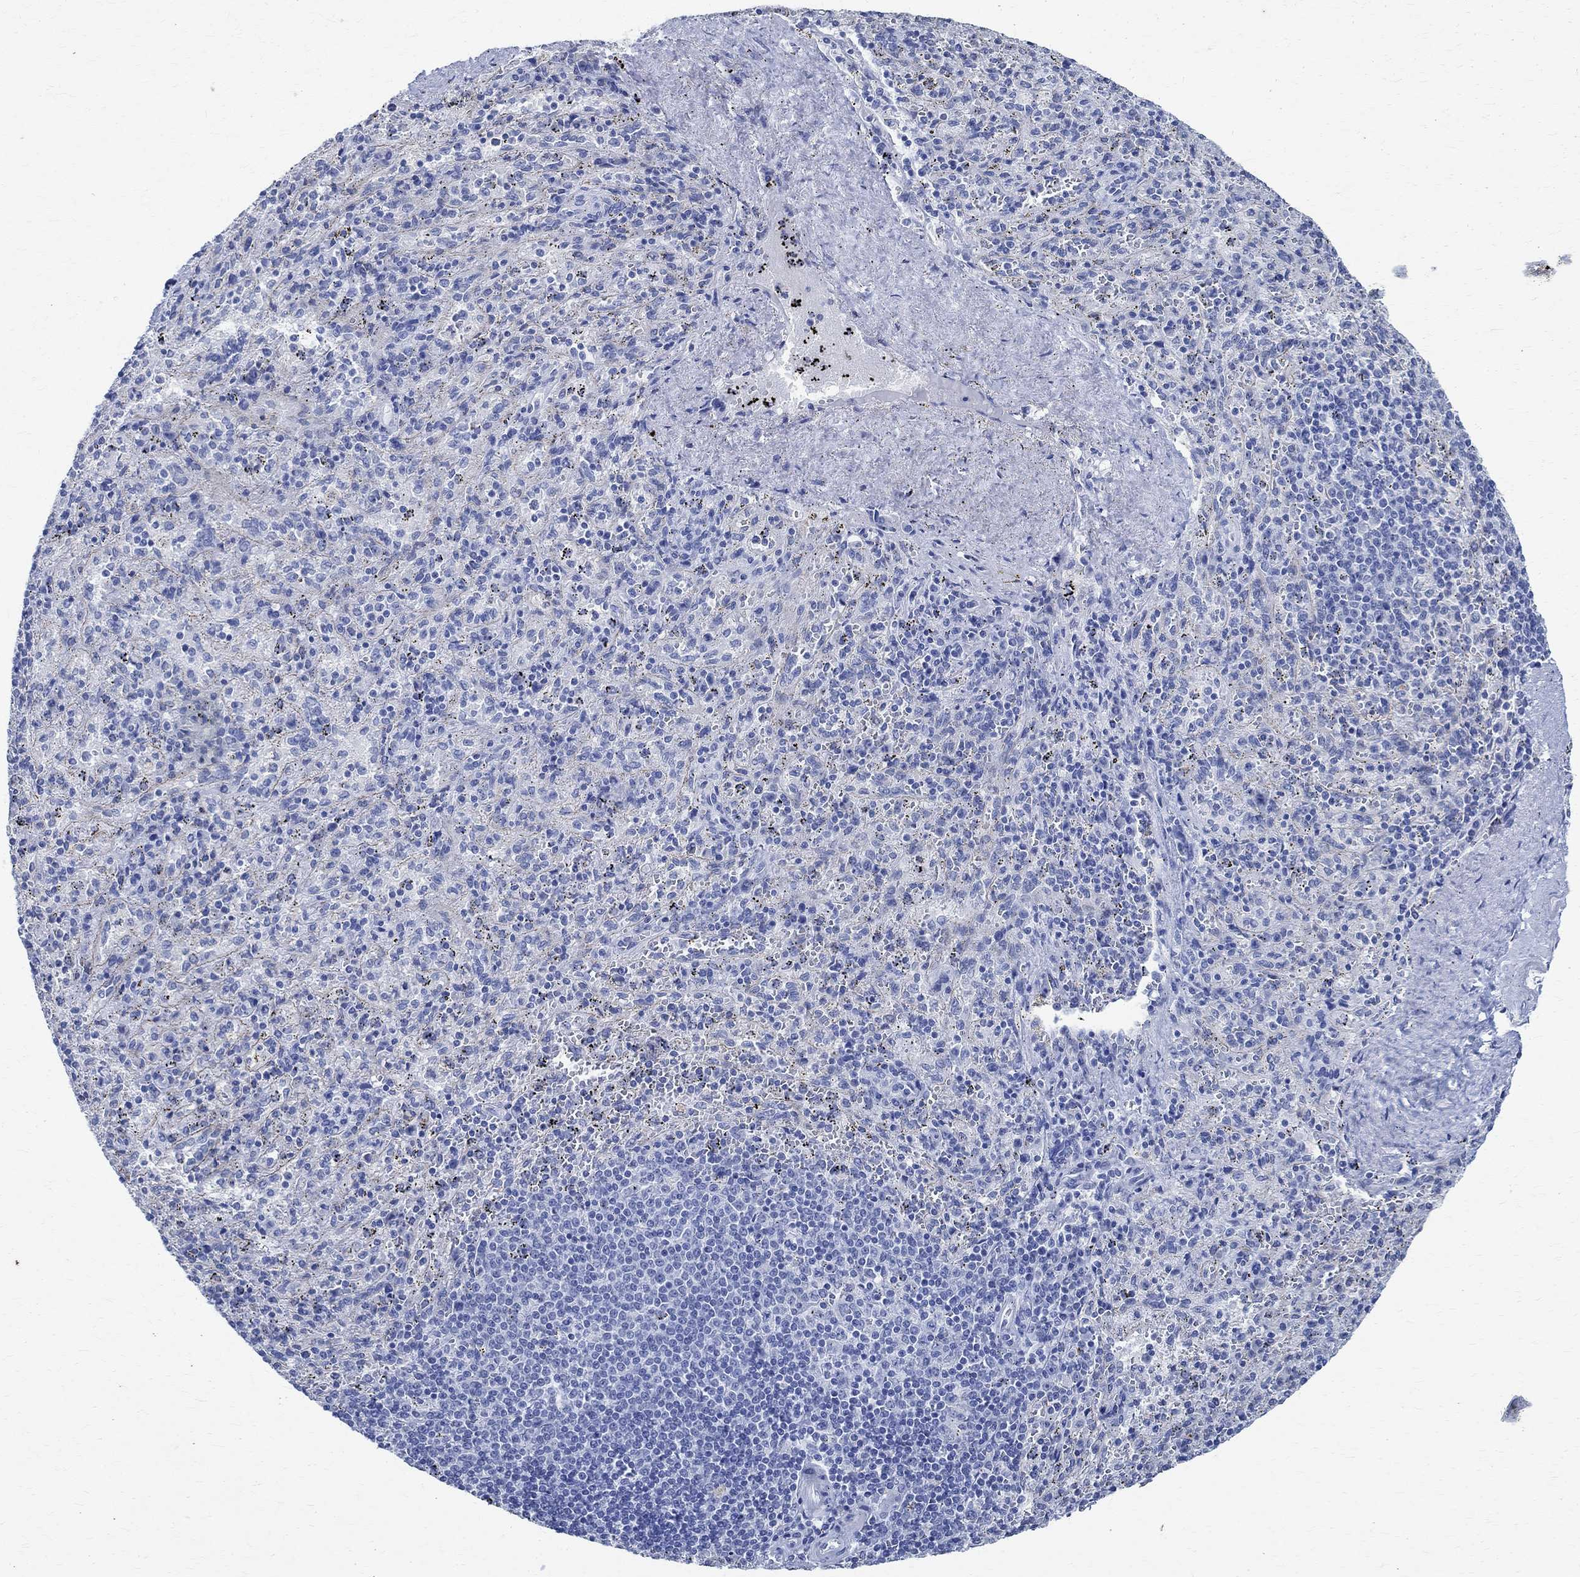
{"staining": {"intensity": "negative", "quantity": "none", "location": "none"}, "tissue": "spleen", "cell_type": "Cells in red pulp", "image_type": "normal", "snomed": [{"axis": "morphology", "description": "Normal tissue, NOS"}, {"axis": "topography", "description": "Spleen"}], "caption": "This histopathology image is of benign spleen stained with IHC to label a protein in brown with the nuclei are counter-stained blue. There is no positivity in cells in red pulp. (IHC, brightfield microscopy, high magnification).", "gene": "TMEM221", "patient": {"sex": "male", "age": 57}}